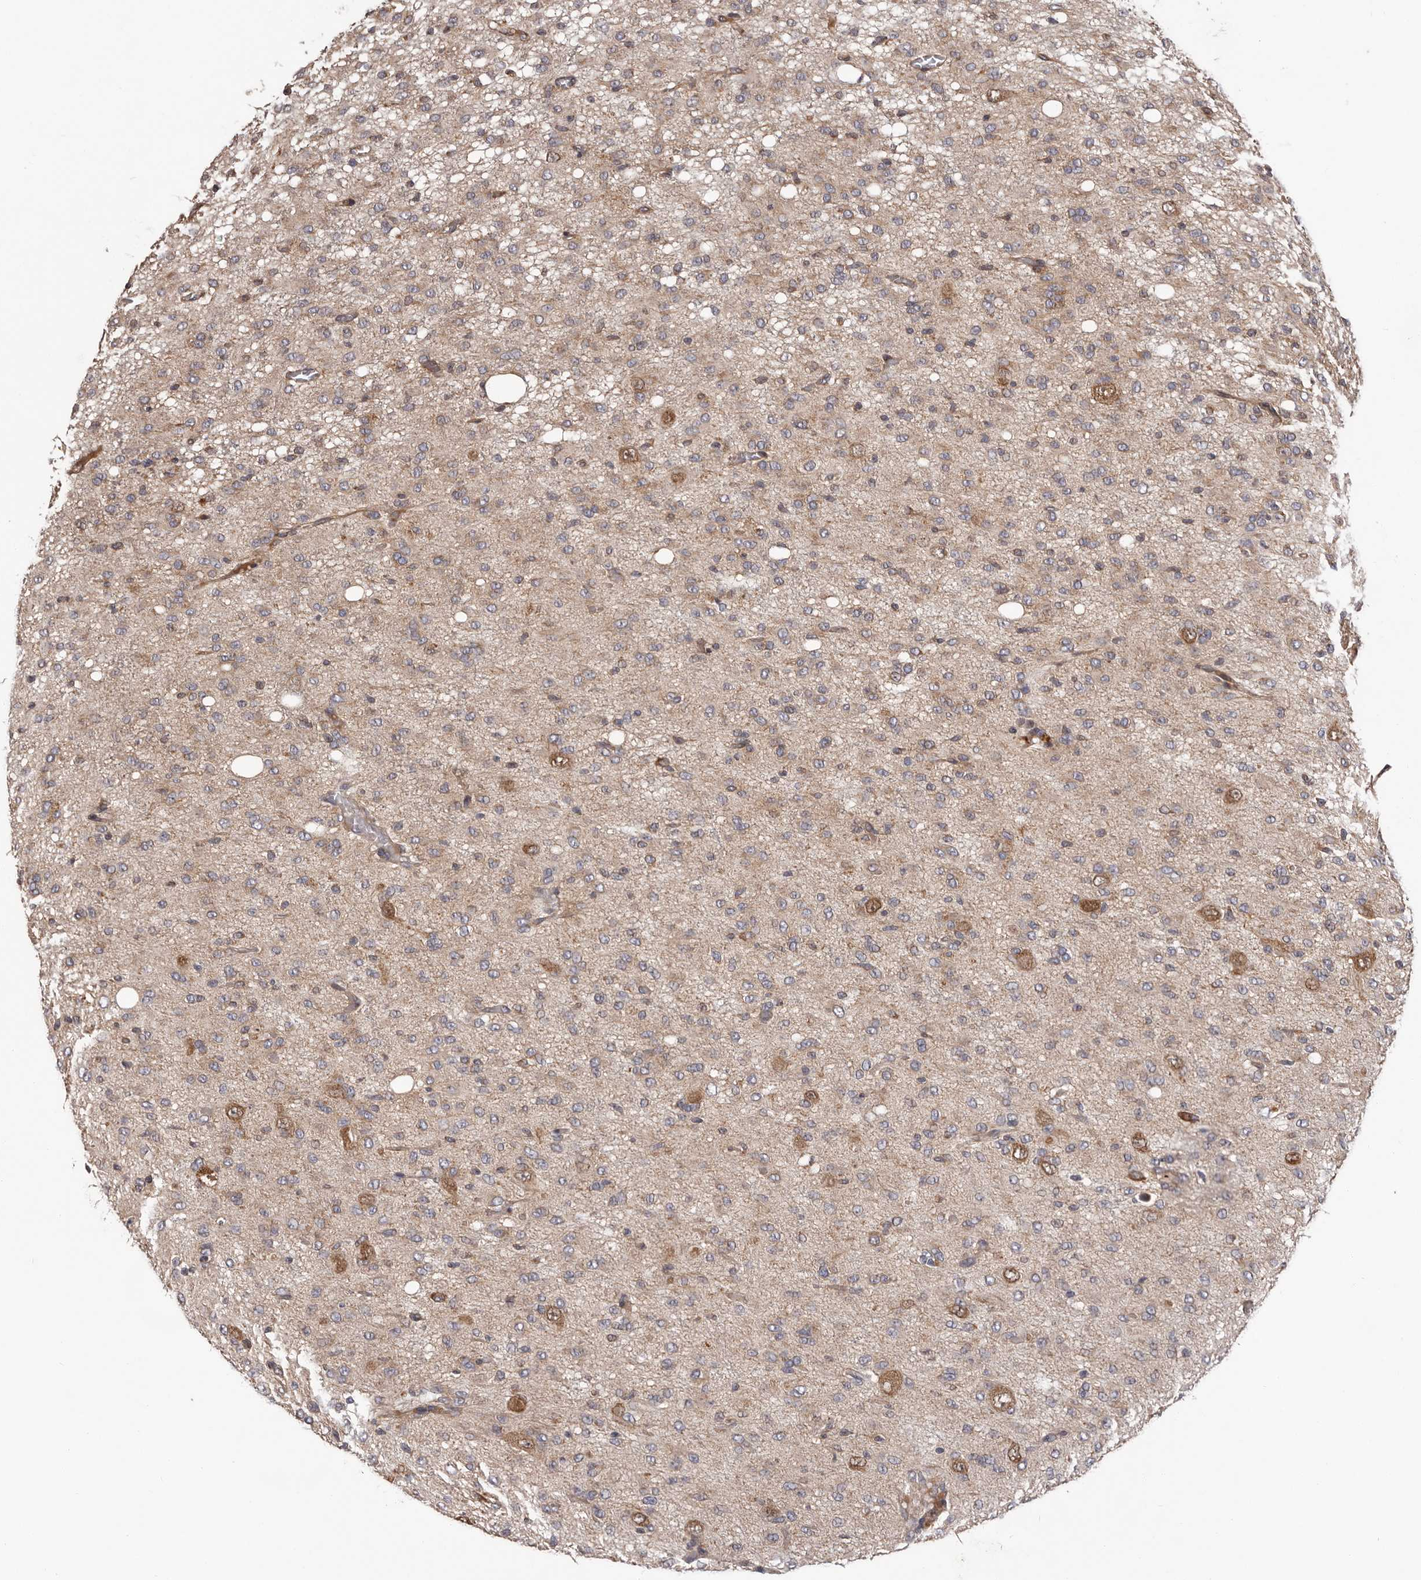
{"staining": {"intensity": "weak", "quantity": ">75%", "location": "cytoplasmic/membranous"}, "tissue": "glioma", "cell_type": "Tumor cells", "image_type": "cancer", "snomed": [{"axis": "morphology", "description": "Glioma, malignant, High grade"}, {"axis": "topography", "description": "Brain"}], "caption": "This is a histology image of IHC staining of malignant glioma (high-grade), which shows weak staining in the cytoplasmic/membranous of tumor cells.", "gene": "VPS37A", "patient": {"sex": "female", "age": 59}}